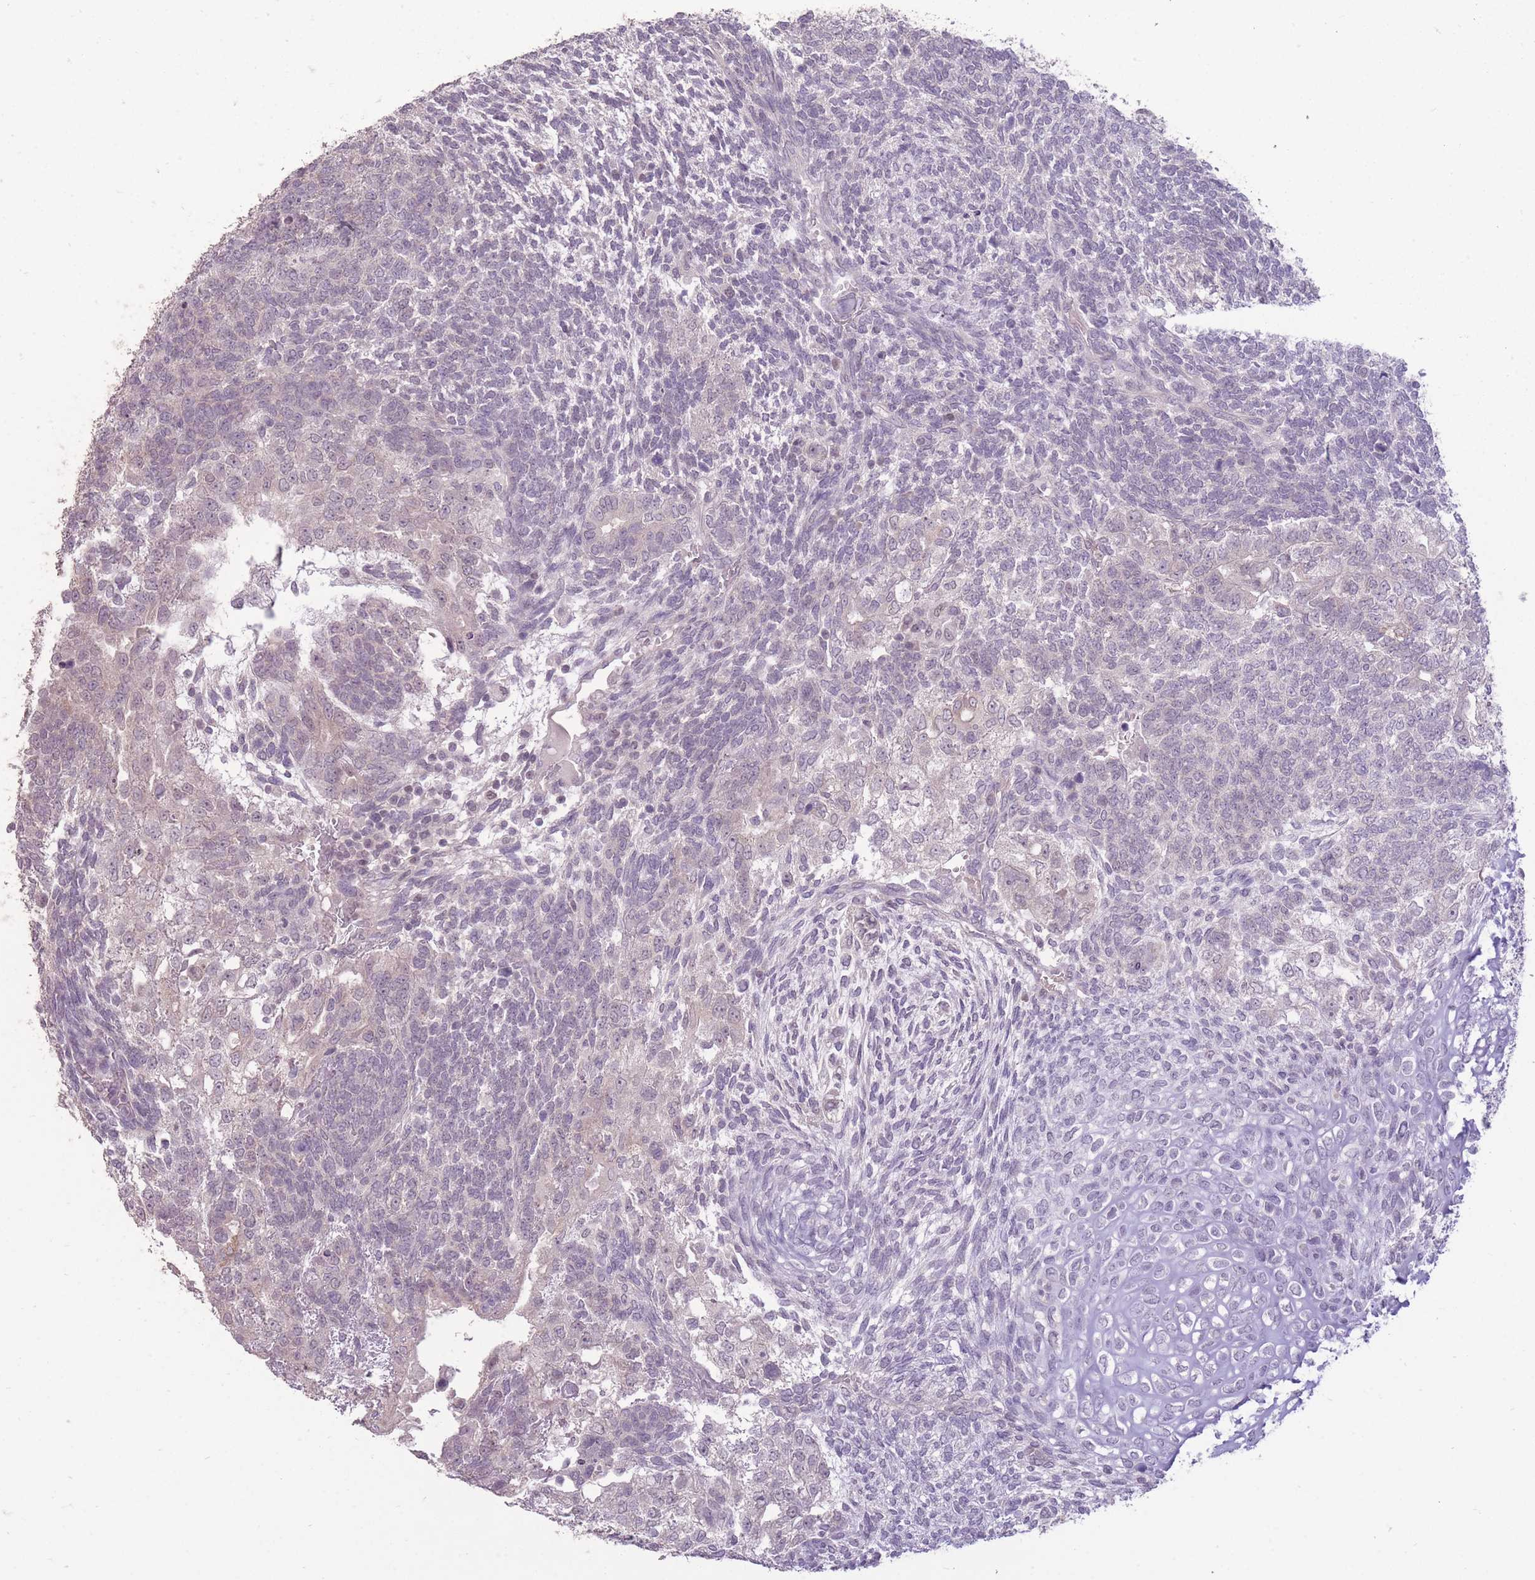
{"staining": {"intensity": "weak", "quantity": "<25%", "location": "cytoplasmic/membranous"}, "tissue": "testis cancer", "cell_type": "Tumor cells", "image_type": "cancer", "snomed": [{"axis": "morphology", "description": "Carcinoma, Embryonal, NOS"}, {"axis": "topography", "description": "Testis"}], "caption": "There is no significant positivity in tumor cells of testis cancer (embryonal carcinoma). Nuclei are stained in blue.", "gene": "ZBTB24", "patient": {"sex": "male", "age": 23}}